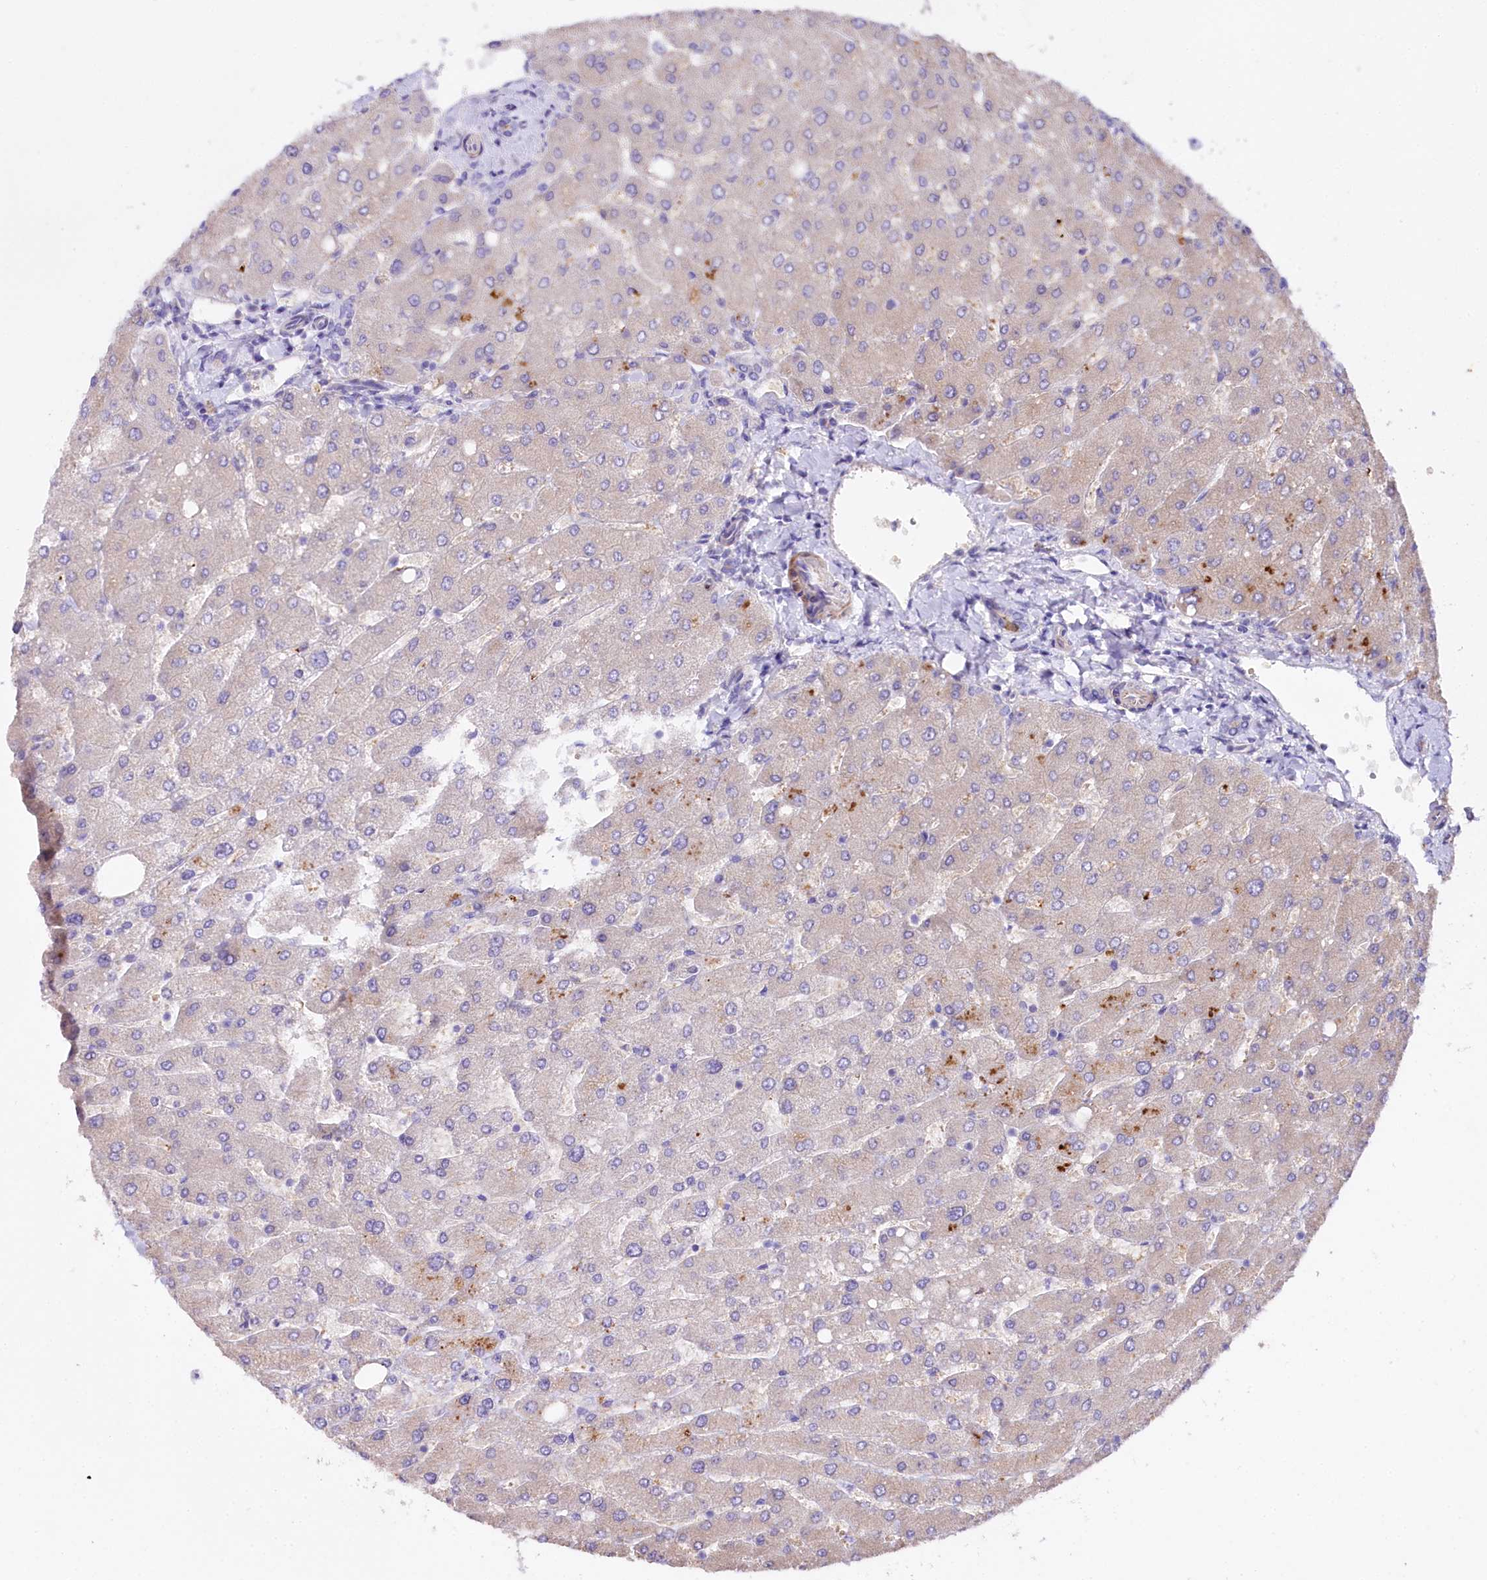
{"staining": {"intensity": "negative", "quantity": "none", "location": "none"}, "tissue": "liver", "cell_type": "Cholangiocytes", "image_type": "normal", "snomed": [{"axis": "morphology", "description": "Normal tissue, NOS"}, {"axis": "topography", "description": "Liver"}], "caption": "Immunohistochemistry (IHC) image of unremarkable human liver stained for a protein (brown), which reveals no staining in cholangiocytes.", "gene": "SLC7A1", "patient": {"sex": "male", "age": 55}}